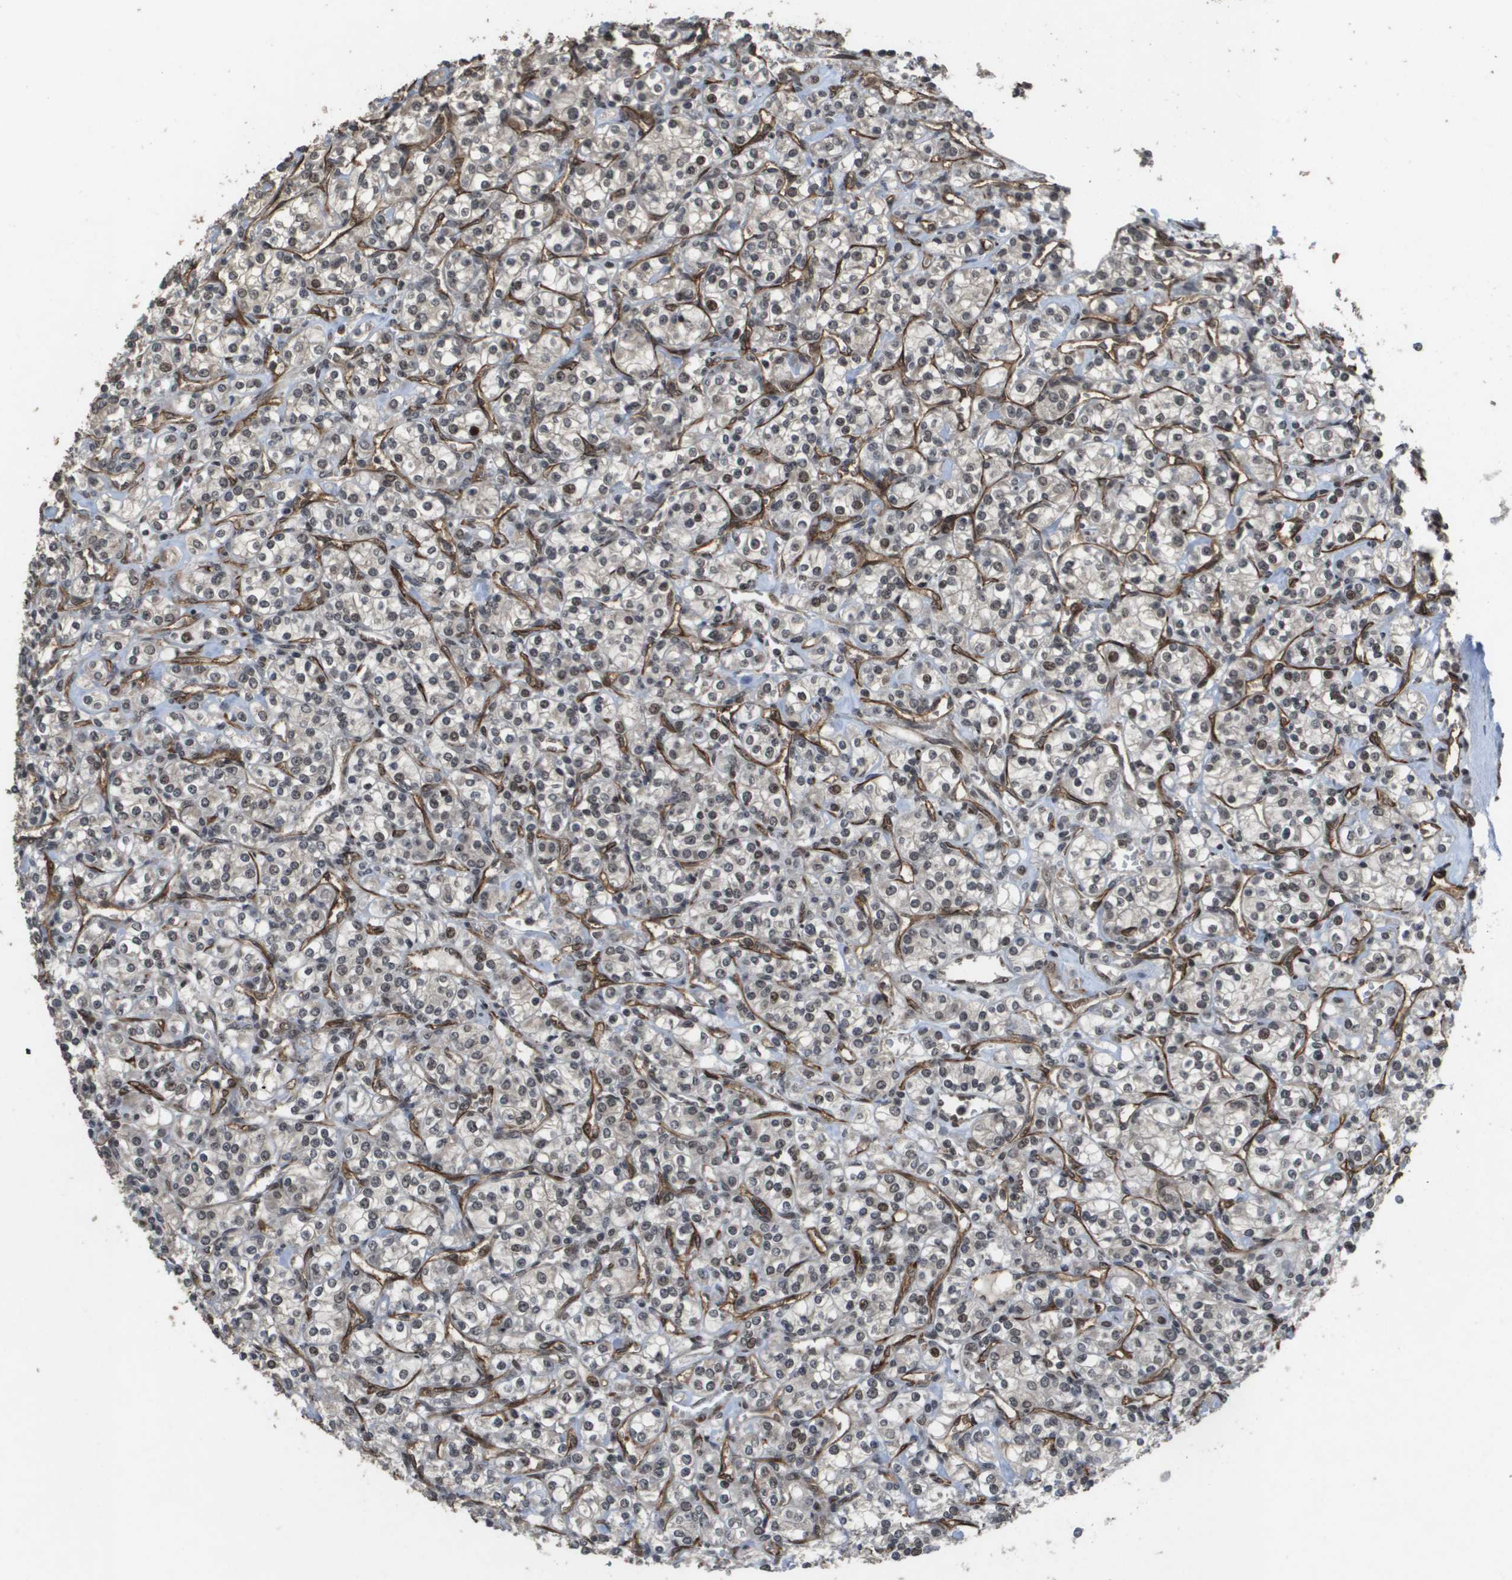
{"staining": {"intensity": "weak", "quantity": "<25%", "location": "nuclear"}, "tissue": "renal cancer", "cell_type": "Tumor cells", "image_type": "cancer", "snomed": [{"axis": "morphology", "description": "Adenocarcinoma, NOS"}, {"axis": "topography", "description": "Kidney"}], "caption": "Protein analysis of renal cancer demonstrates no significant staining in tumor cells.", "gene": "KAT5", "patient": {"sex": "male", "age": 77}}